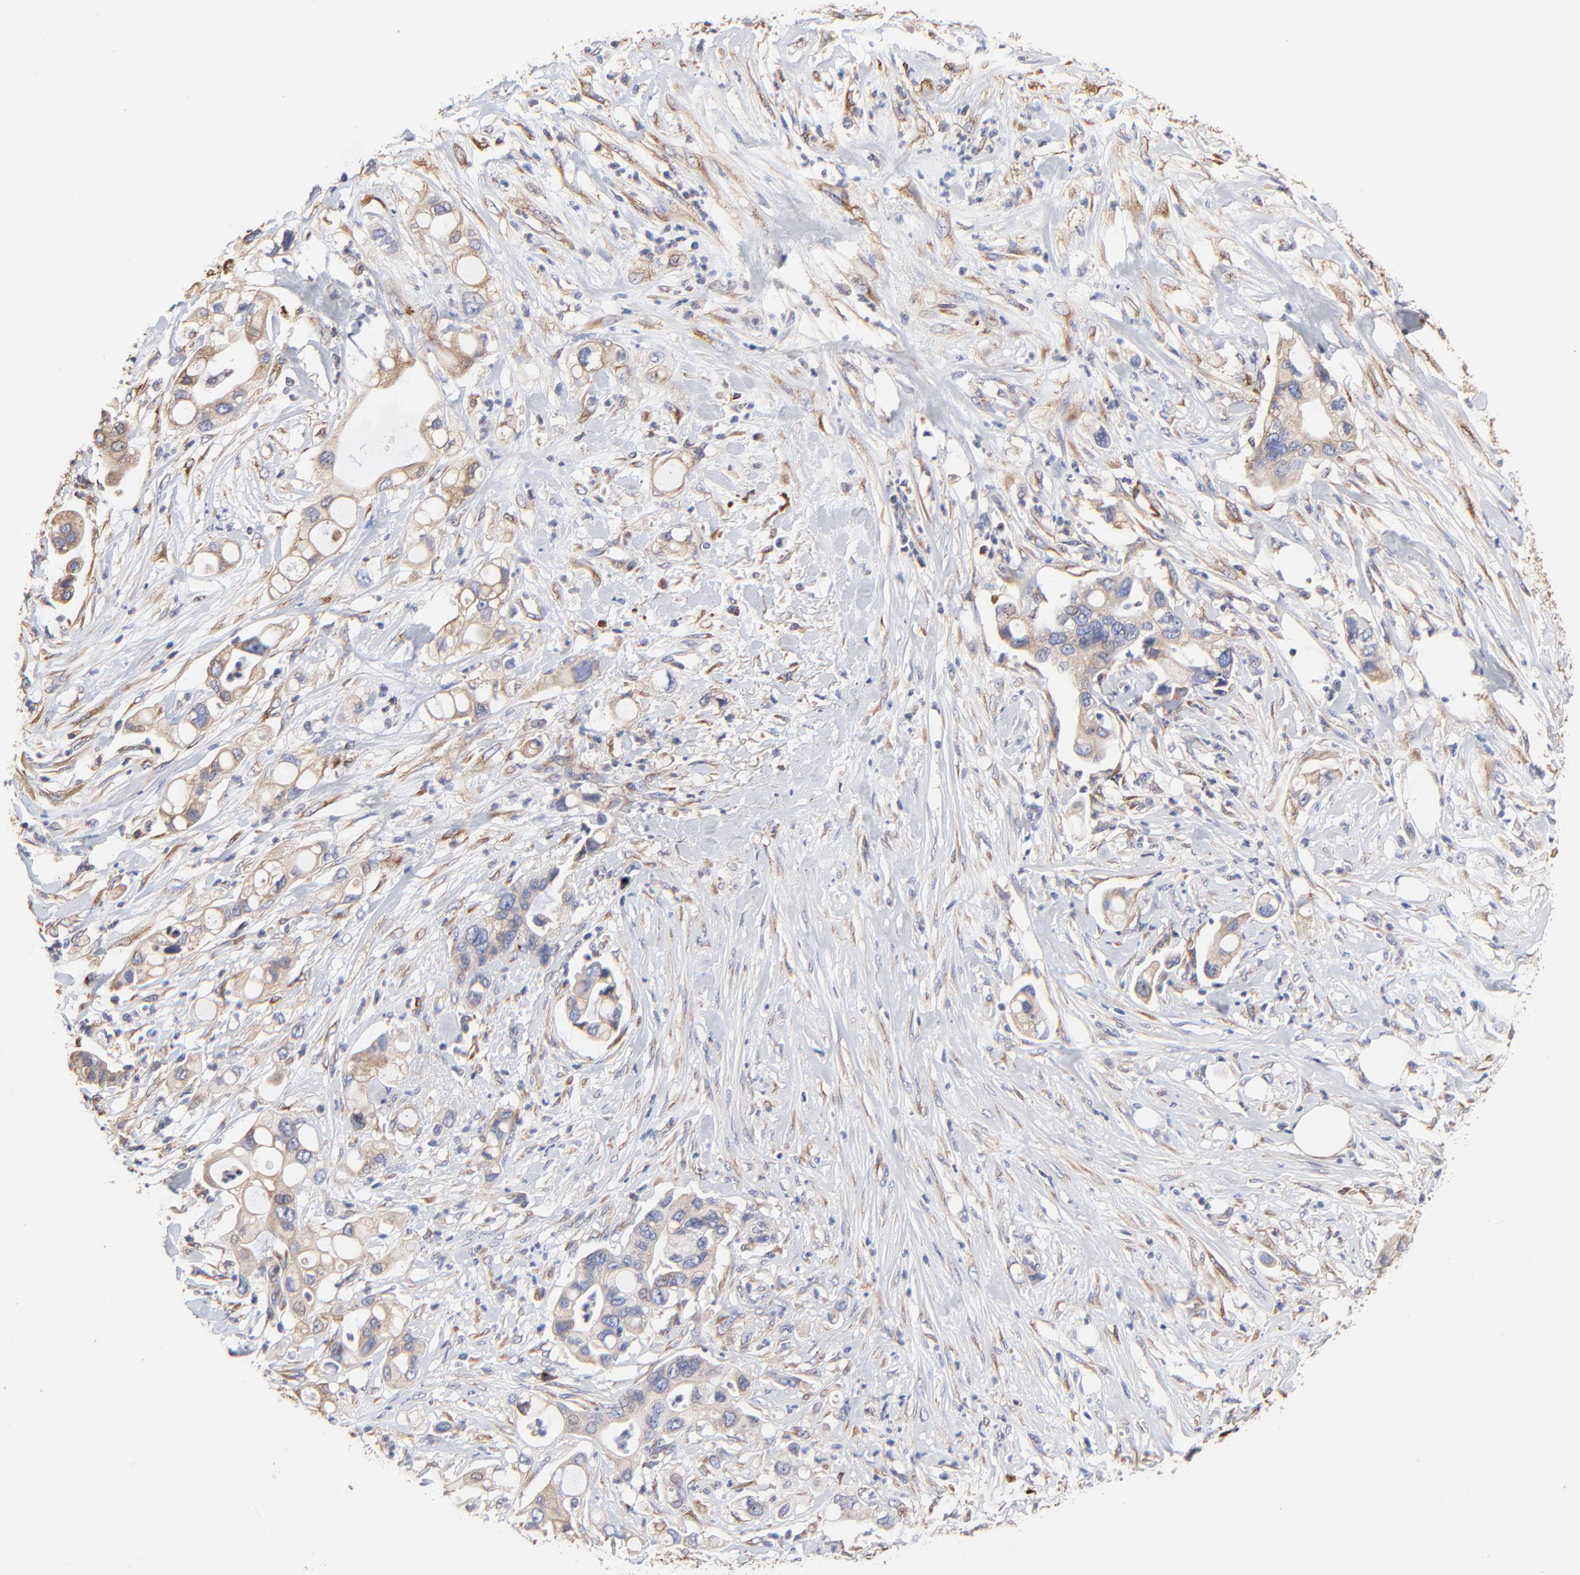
{"staining": {"intensity": "weak", "quantity": ">75%", "location": "cytoplasmic/membranous"}, "tissue": "pancreatic cancer", "cell_type": "Tumor cells", "image_type": "cancer", "snomed": [{"axis": "morphology", "description": "Adenocarcinoma, NOS"}, {"axis": "topography", "description": "Pancreas"}], "caption": "The immunohistochemical stain highlights weak cytoplasmic/membranous staining in tumor cells of pancreatic cancer (adenocarcinoma) tissue.", "gene": "LMAN1", "patient": {"sex": "male", "age": 70}}